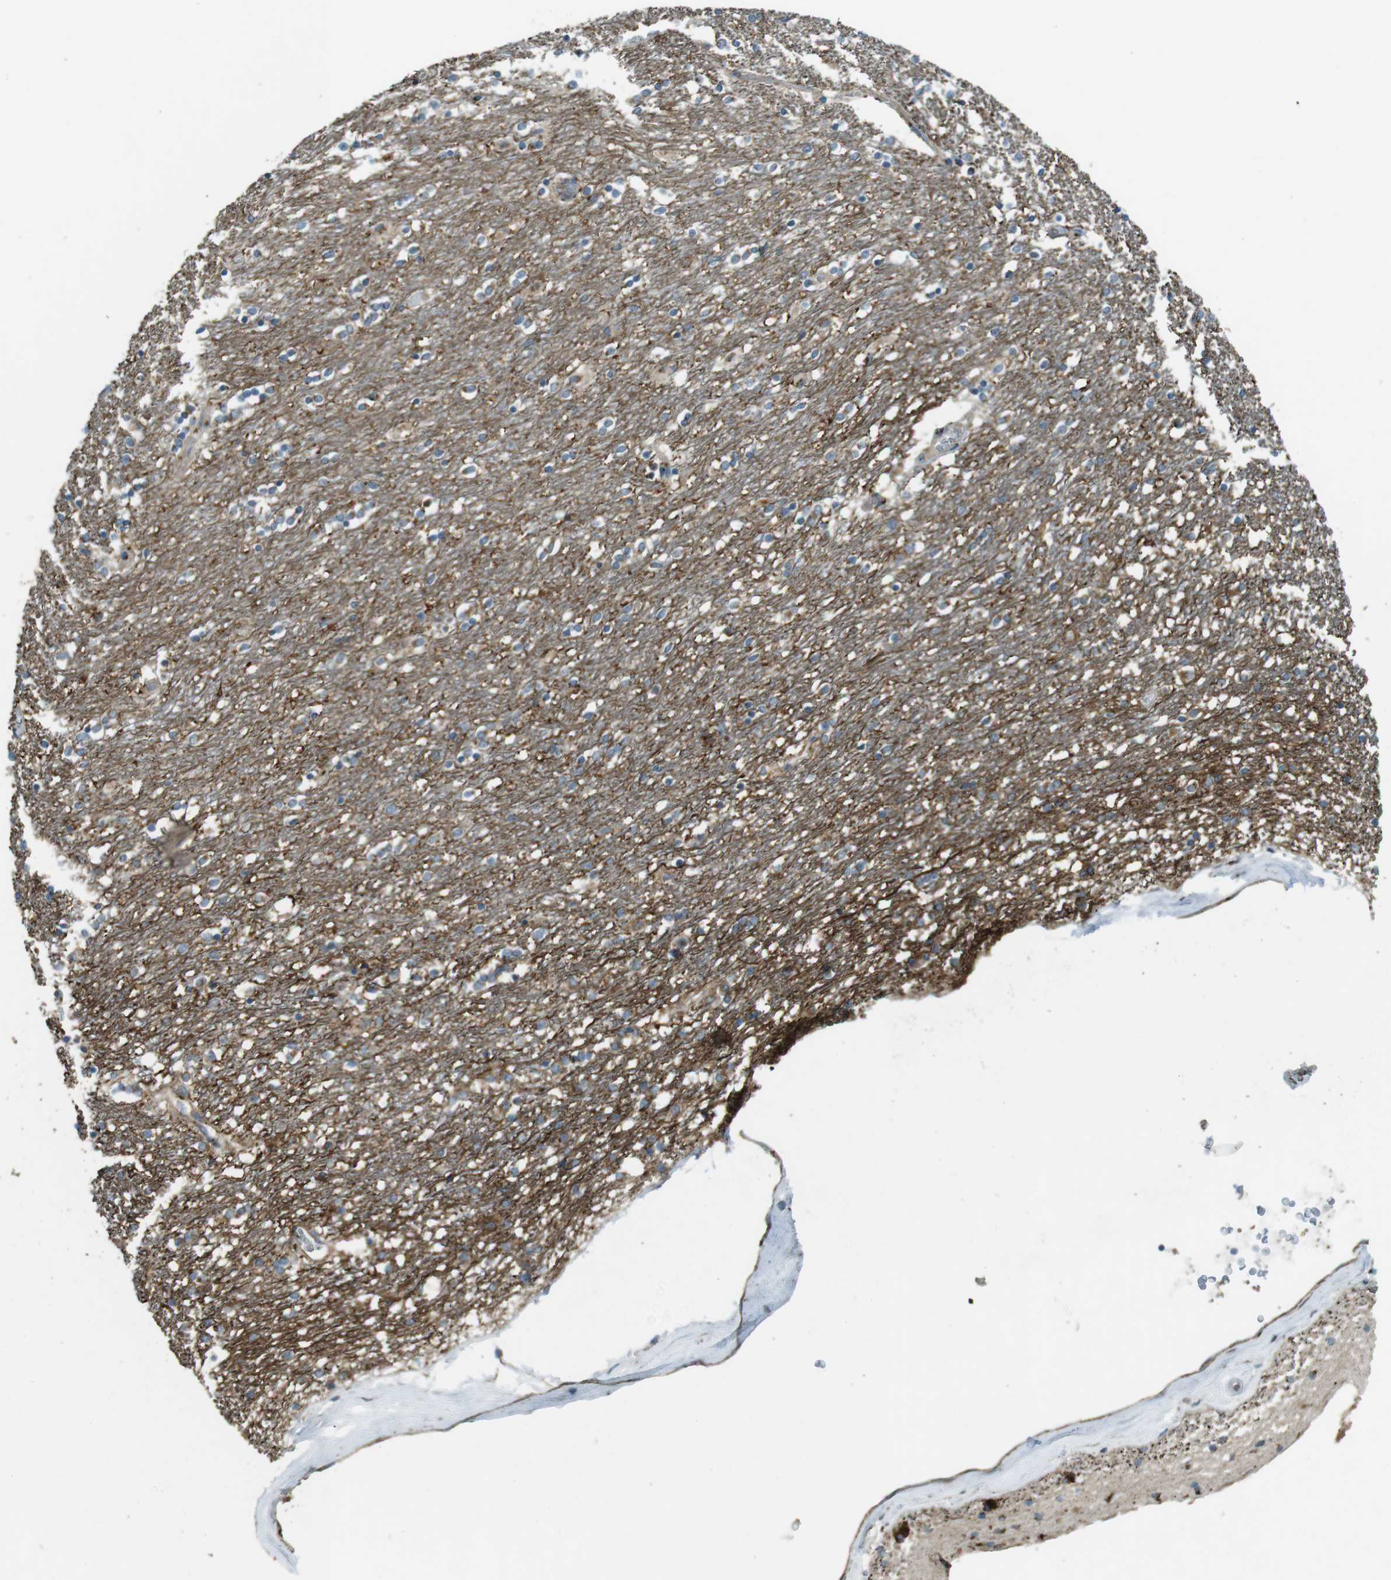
{"staining": {"intensity": "moderate", "quantity": "<25%", "location": "cytoplasmic/membranous"}, "tissue": "caudate", "cell_type": "Glial cells", "image_type": "normal", "snomed": [{"axis": "morphology", "description": "Normal tissue, NOS"}, {"axis": "topography", "description": "Lateral ventricle wall"}], "caption": "IHC micrograph of normal caudate stained for a protein (brown), which exhibits low levels of moderate cytoplasmic/membranous positivity in about <25% of glial cells.", "gene": "TMEM115", "patient": {"sex": "female", "age": 54}}